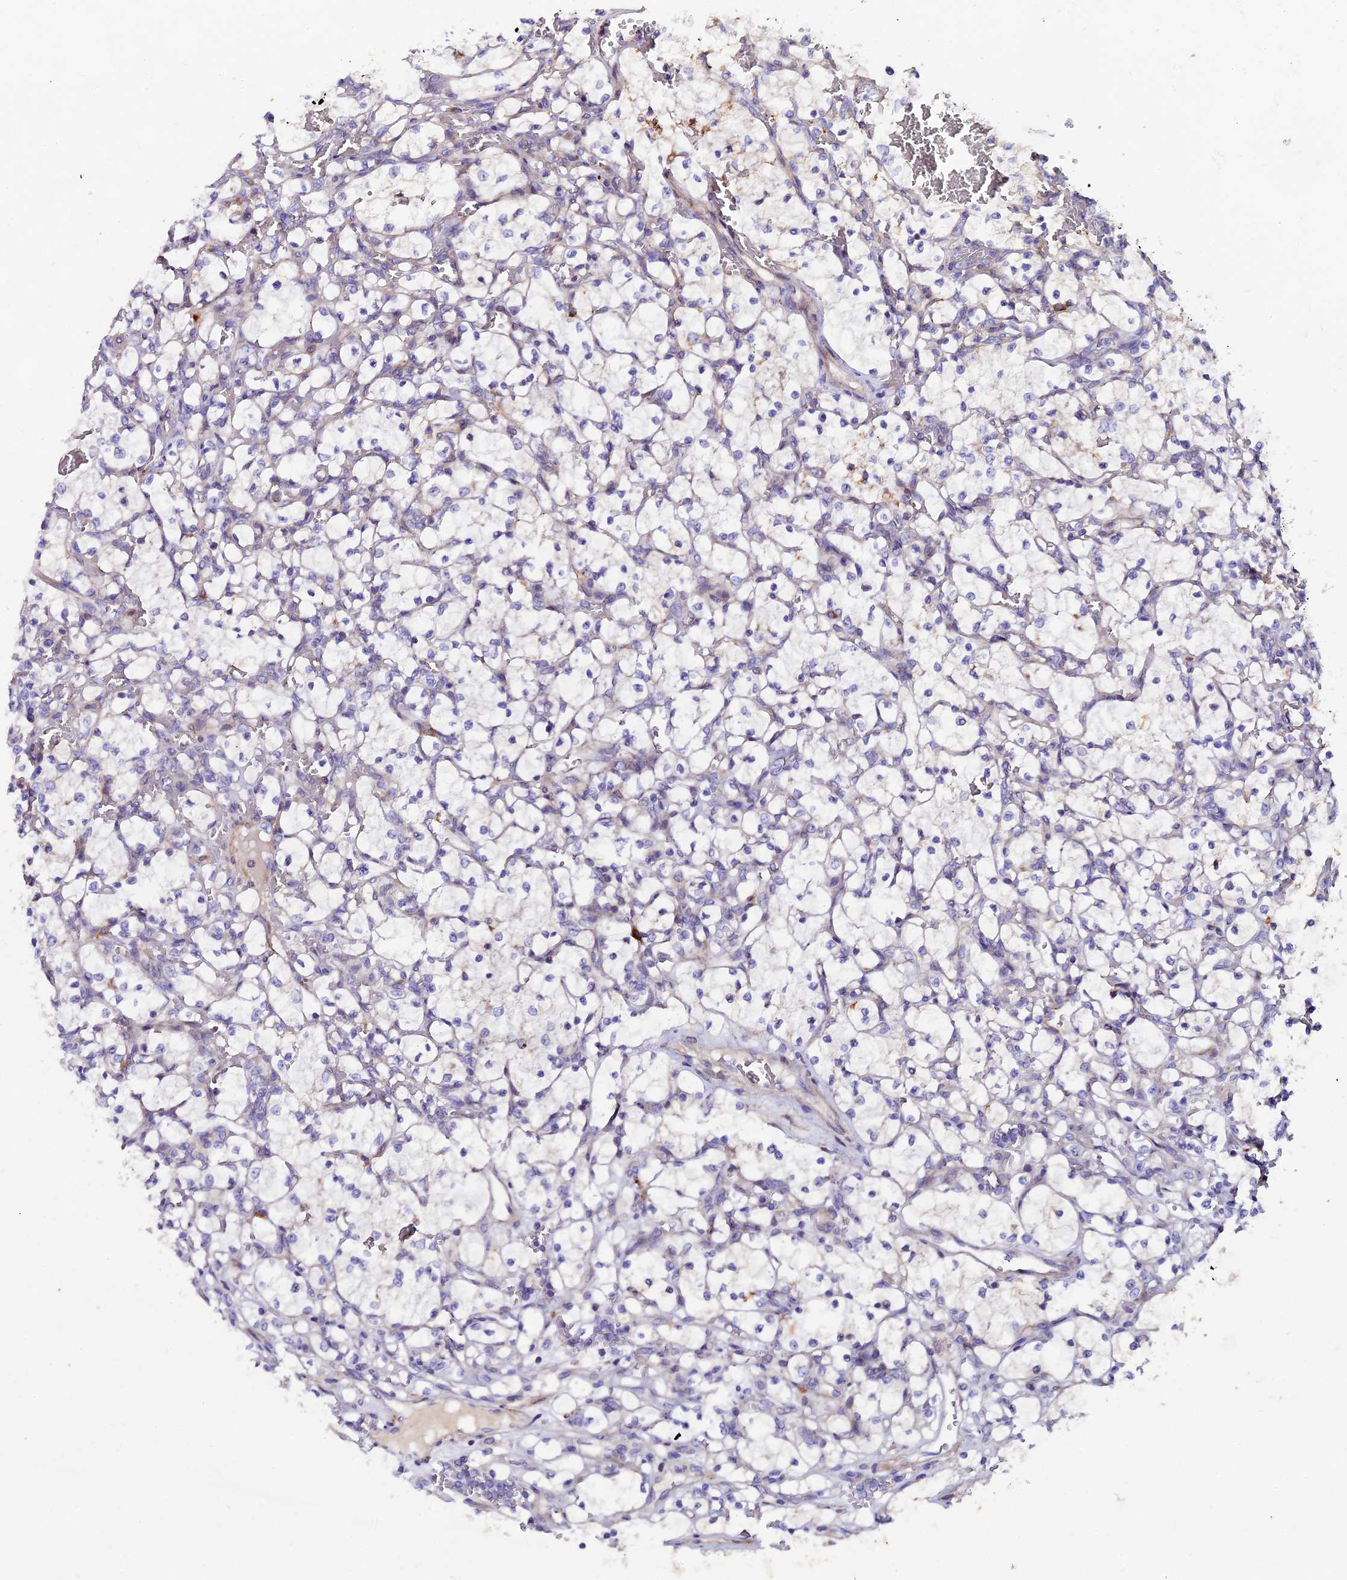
{"staining": {"intensity": "negative", "quantity": "none", "location": "none"}, "tissue": "renal cancer", "cell_type": "Tumor cells", "image_type": "cancer", "snomed": [{"axis": "morphology", "description": "Adenocarcinoma, NOS"}, {"axis": "topography", "description": "Kidney"}], "caption": "A high-resolution micrograph shows immunohistochemistry staining of renal cancer (adenocarcinoma), which demonstrates no significant positivity in tumor cells.", "gene": "PIGU", "patient": {"sex": "female", "age": 69}}